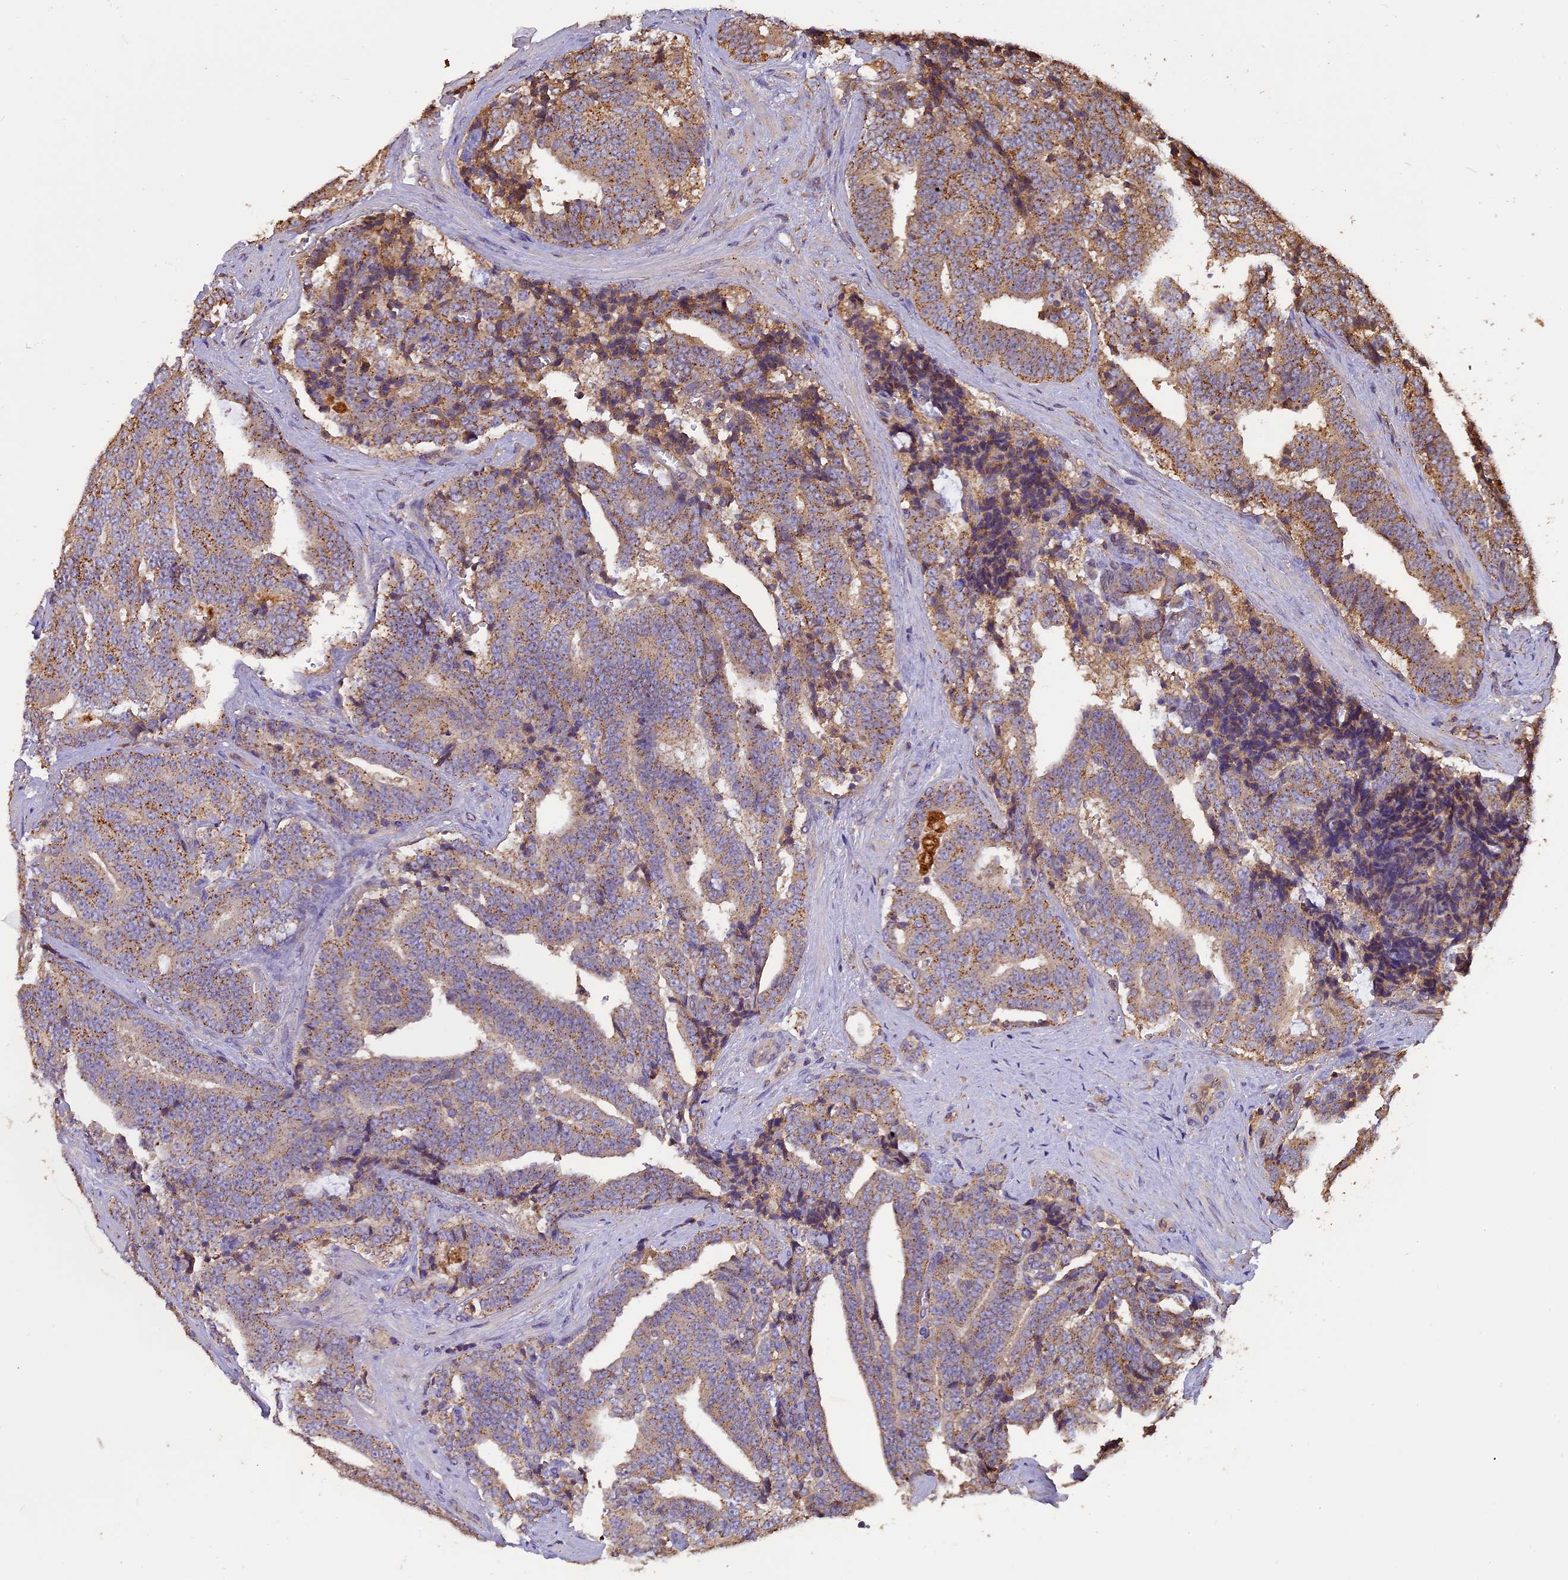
{"staining": {"intensity": "moderate", "quantity": "25%-75%", "location": "cytoplasmic/membranous"}, "tissue": "prostate cancer", "cell_type": "Tumor cells", "image_type": "cancer", "snomed": [{"axis": "morphology", "description": "Adenocarcinoma, High grade"}, {"axis": "topography", "description": "Prostate and seminal vesicle, NOS"}], "caption": "Immunohistochemistry (IHC) histopathology image of human prostate cancer stained for a protein (brown), which displays medium levels of moderate cytoplasmic/membranous expression in about 25%-75% of tumor cells.", "gene": "CHMP2A", "patient": {"sex": "male", "age": 67}}